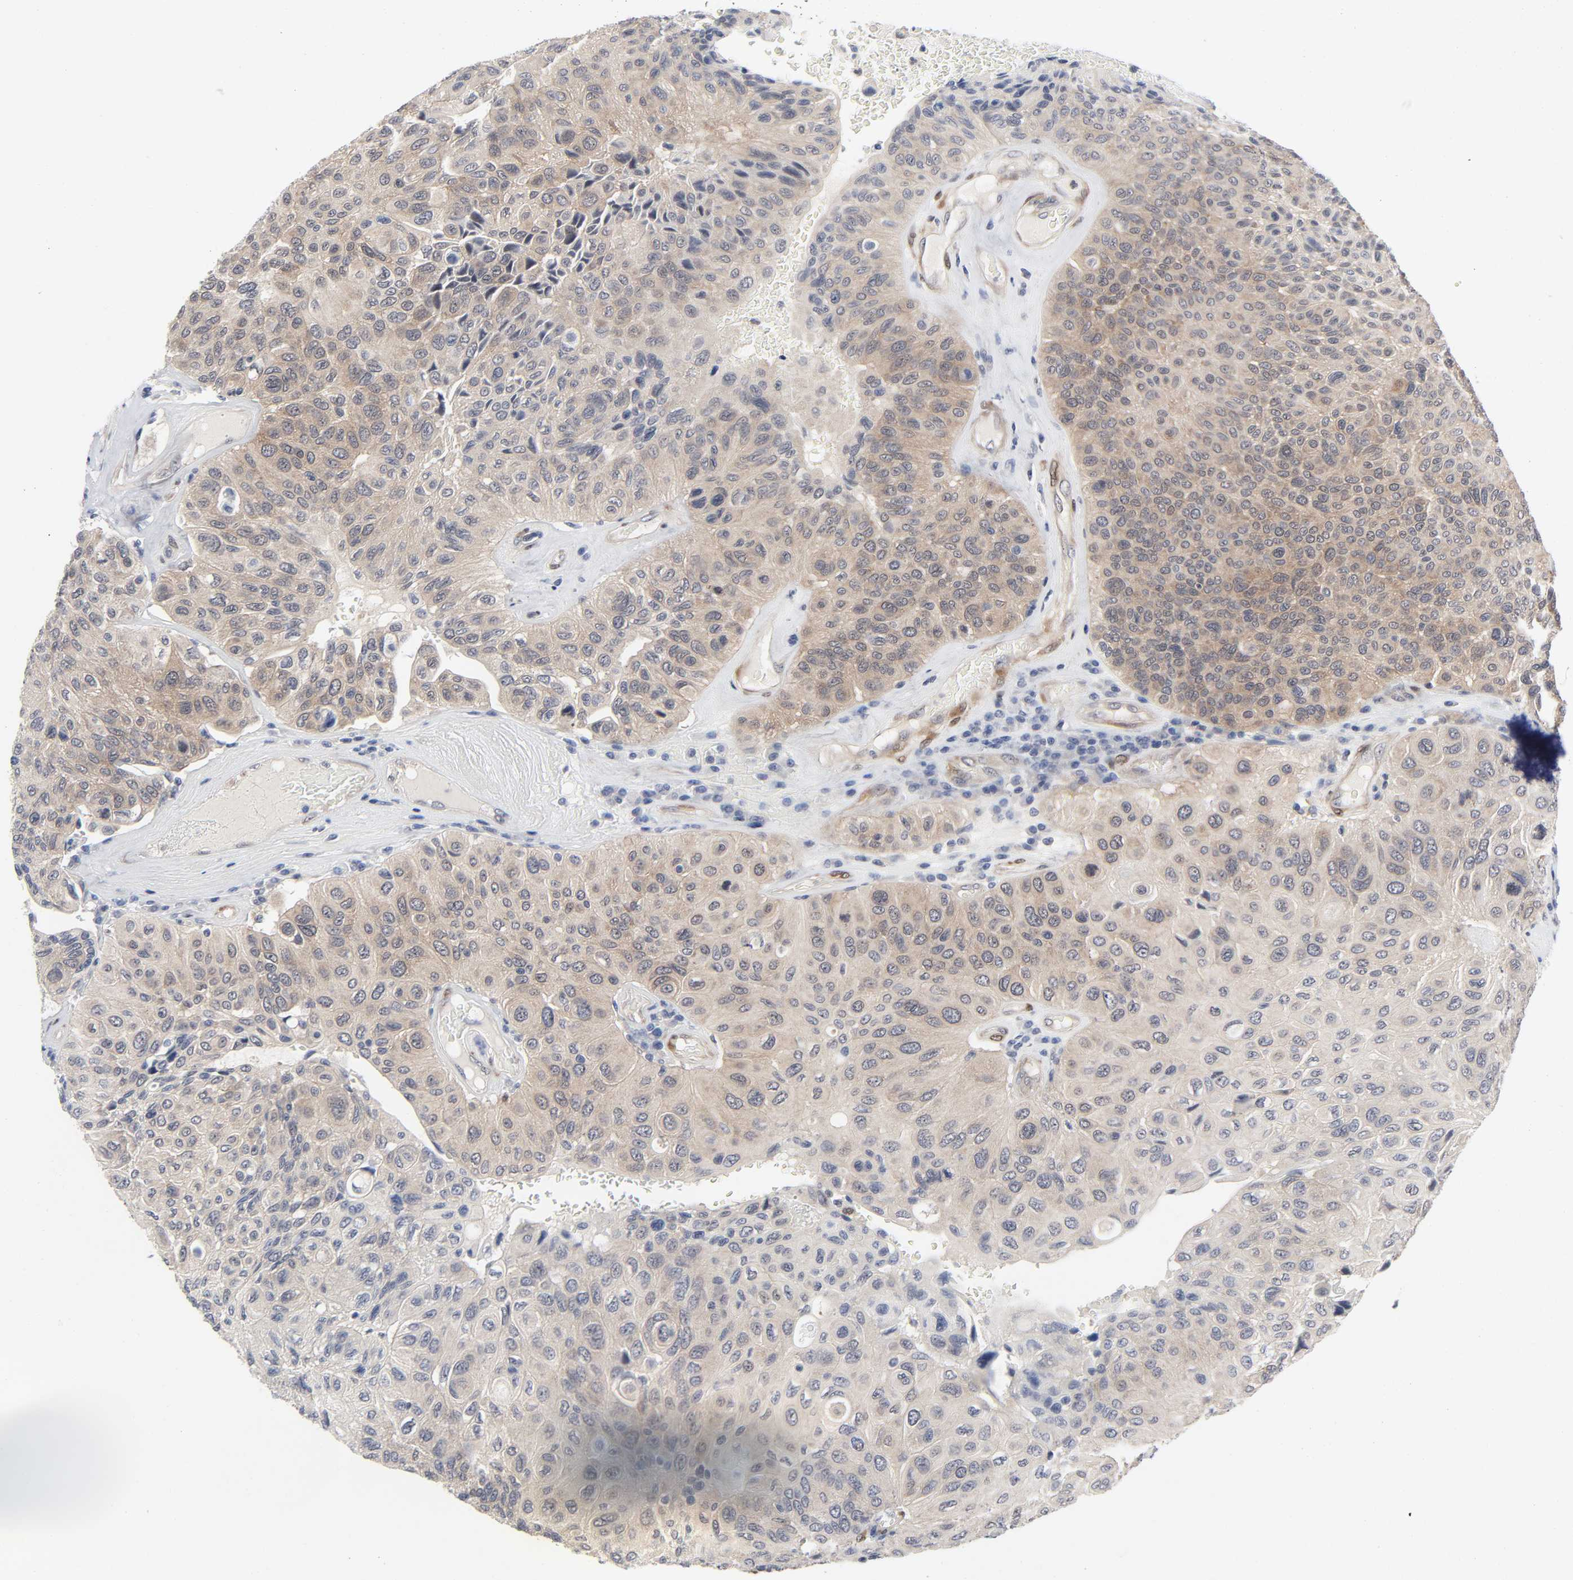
{"staining": {"intensity": "weak", "quantity": ">75%", "location": "cytoplasmic/membranous"}, "tissue": "urothelial cancer", "cell_type": "Tumor cells", "image_type": "cancer", "snomed": [{"axis": "morphology", "description": "Urothelial carcinoma, High grade"}, {"axis": "topography", "description": "Urinary bladder"}], "caption": "This image shows immunohistochemistry staining of urothelial carcinoma (high-grade), with low weak cytoplasmic/membranous staining in approximately >75% of tumor cells.", "gene": "PTEN", "patient": {"sex": "male", "age": 66}}